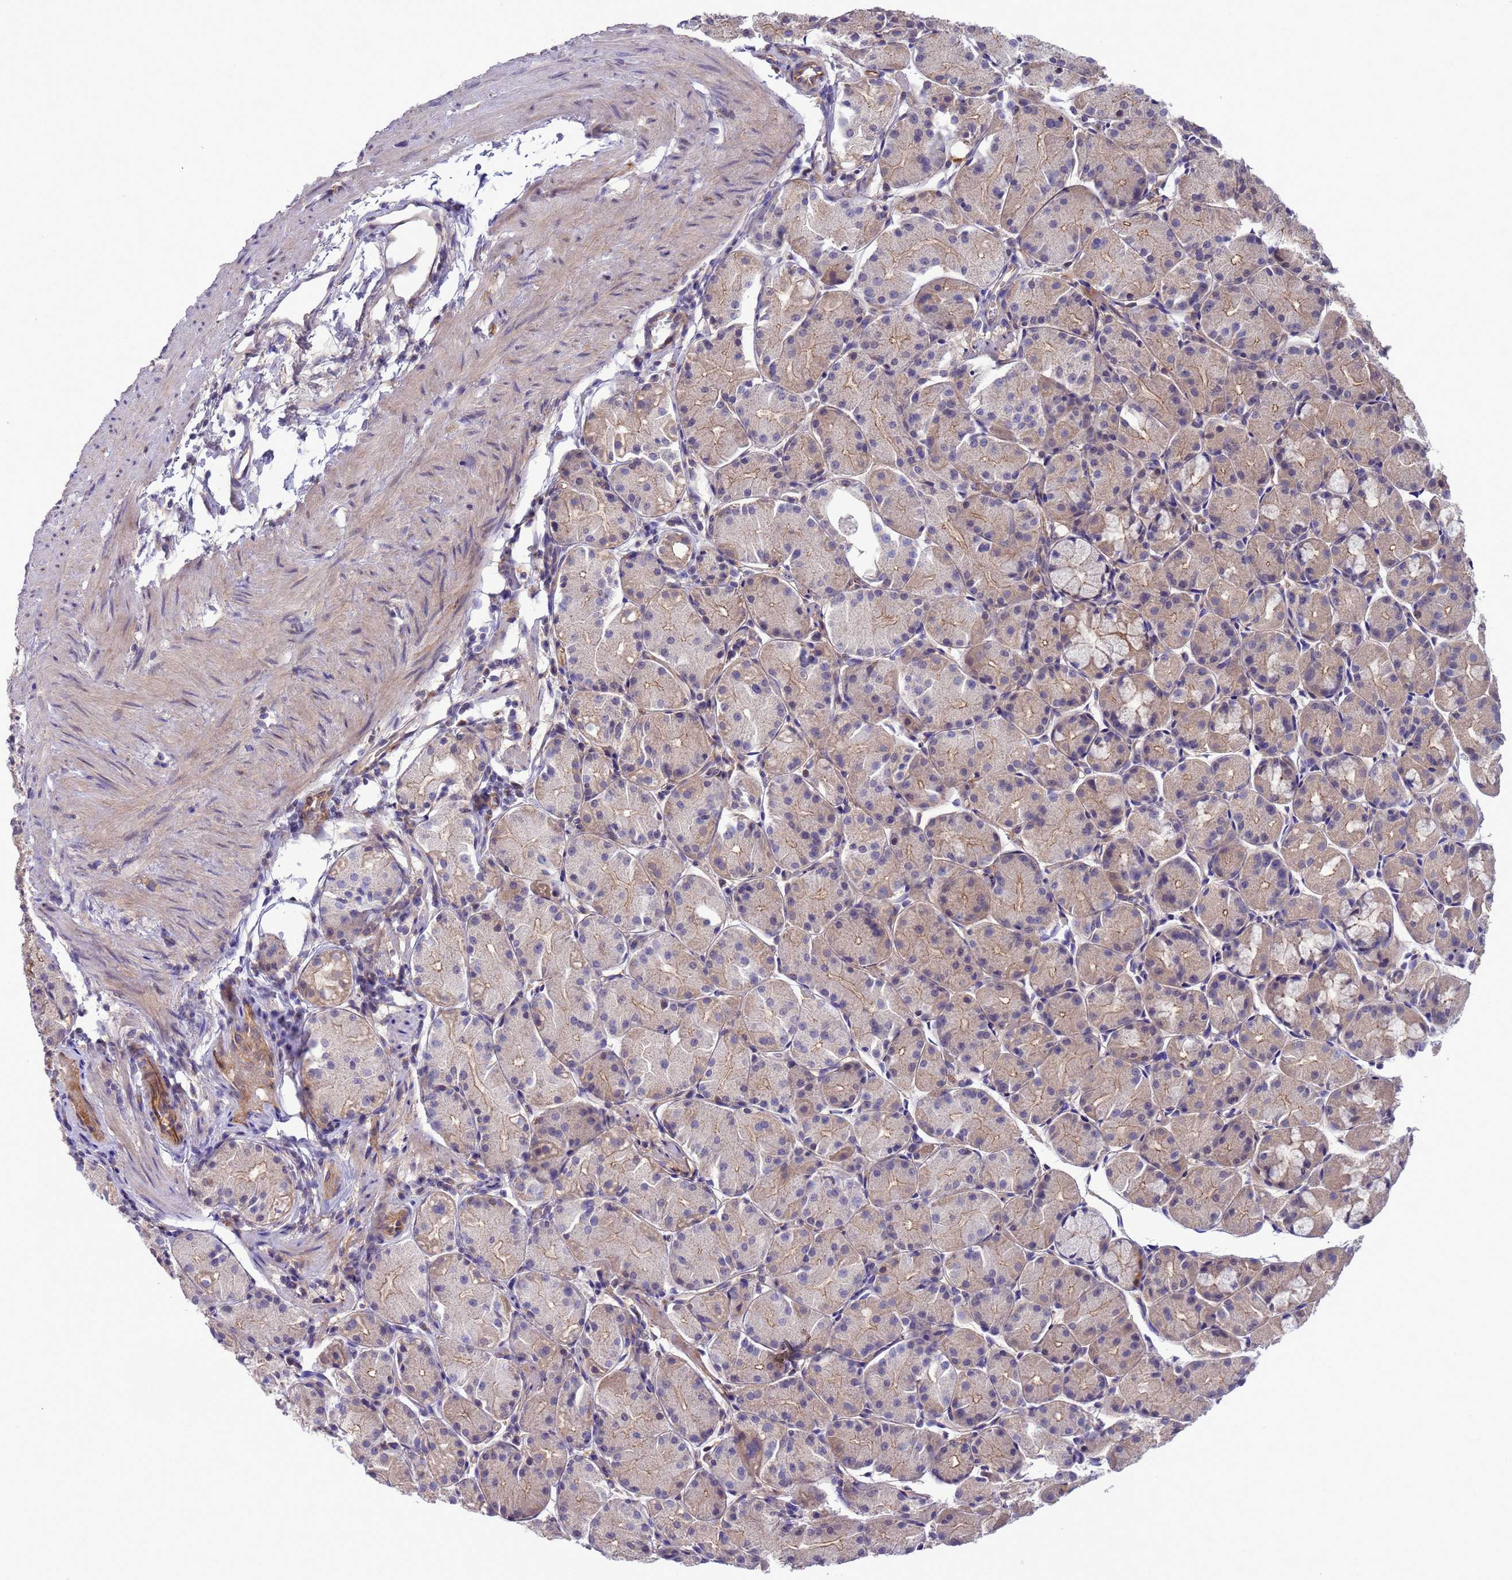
{"staining": {"intensity": "moderate", "quantity": "<25%", "location": "cytoplasmic/membranous"}, "tissue": "stomach", "cell_type": "Glandular cells", "image_type": "normal", "snomed": [{"axis": "morphology", "description": "Normal tissue, NOS"}, {"axis": "topography", "description": "Stomach, upper"}], "caption": "High-magnification brightfield microscopy of unremarkable stomach stained with DAB (3,3'-diaminobenzidine) (brown) and counterstained with hematoxylin (blue). glandular cells exhibit moderate cytoplasmic/membranous staining is identified in approximately<25% of cells.", "gene": "GJA10", "patient": {"sex": "male", "age": 47}}